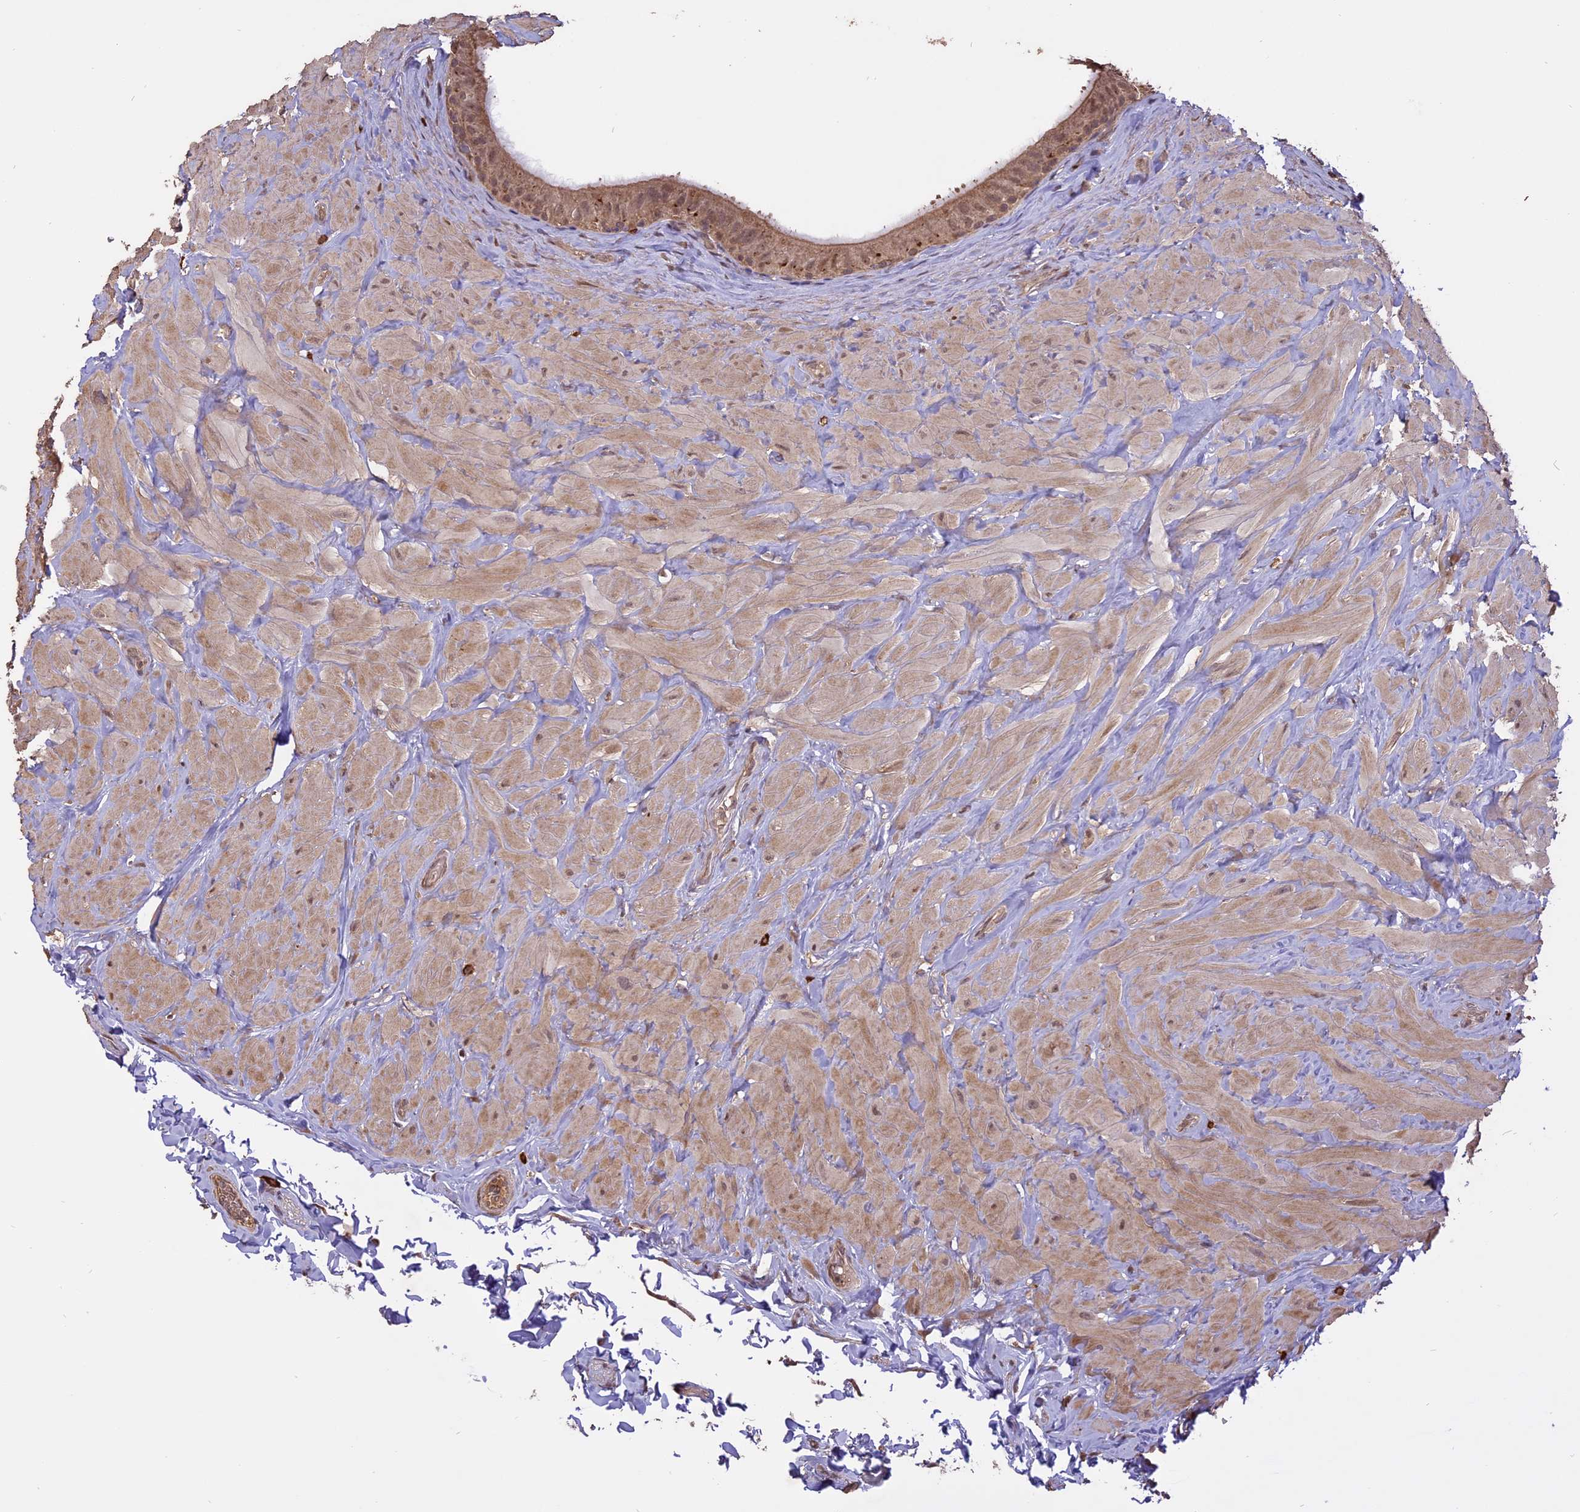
{"staining": {"intensity": "strong", "quantity": "<25%", "location": "cytoplasmic/membranous"}, "tissue": "epididymis", "cell_type": "Glandular cells", "image_type": "normal", "snomed": [{"axis": "morphology", "description": "Normal tissue, NOS"}, {"axis": "topography", "description": "Soft tissue"}, {"axis": "topography", "description": "Vascular tissue"}, {"axis": "topography", "description": "Epididymis"}], "caption": "DAB immunohistochemical staining of benign epididymis displays strong cytoplasmic/membranous protein positivity in approximately <25% of glandular cells. The staining is performed using DAB brown chromogen to label protein expression. The nuclei are counter-stained blue using hematoxylin.", "gene": "TIGD7", "patient": {"sex": "male", "age": 49}}